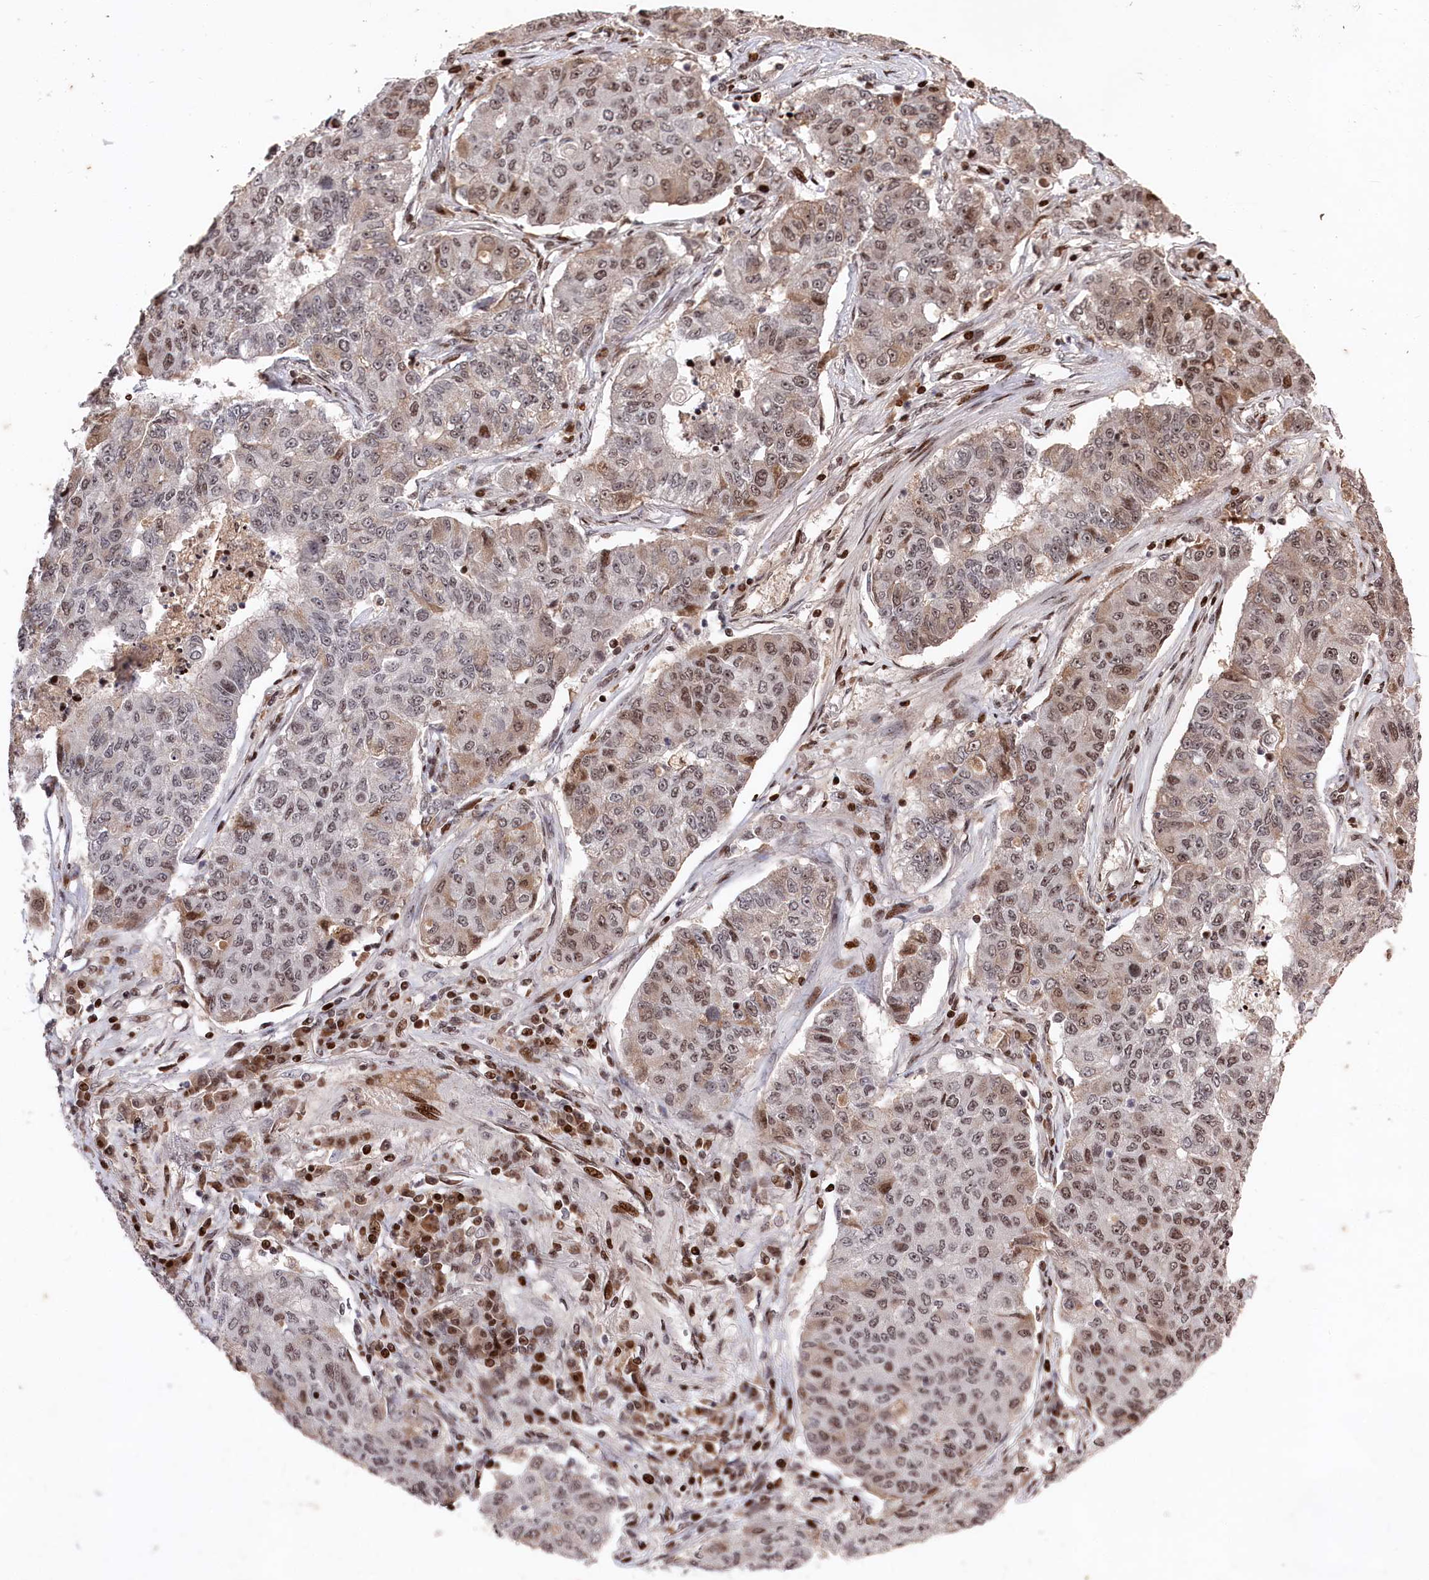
{"staining": {"intensity": "moderate", "quantity": "<25%", "location": "cytoplasmic/membranous,nuclear"}, "tissue": "lung cancer", "cell_type": "Tumor cells", "image_type": "cancer", "snomed": [{"axis": "morphology", "description": "Squamous cell carcinoma, NOS"}, {"axis": "topography", "description": "Lung"}], "caption": "Lung cancer (squamous cell carcinoma) stained for a protein exhibits moderate cytoplasmic/membranous and nuclear positivity in tumor cells.", "gene": "MCF2L2", "patient": {"sex": "male", "age": 74}}